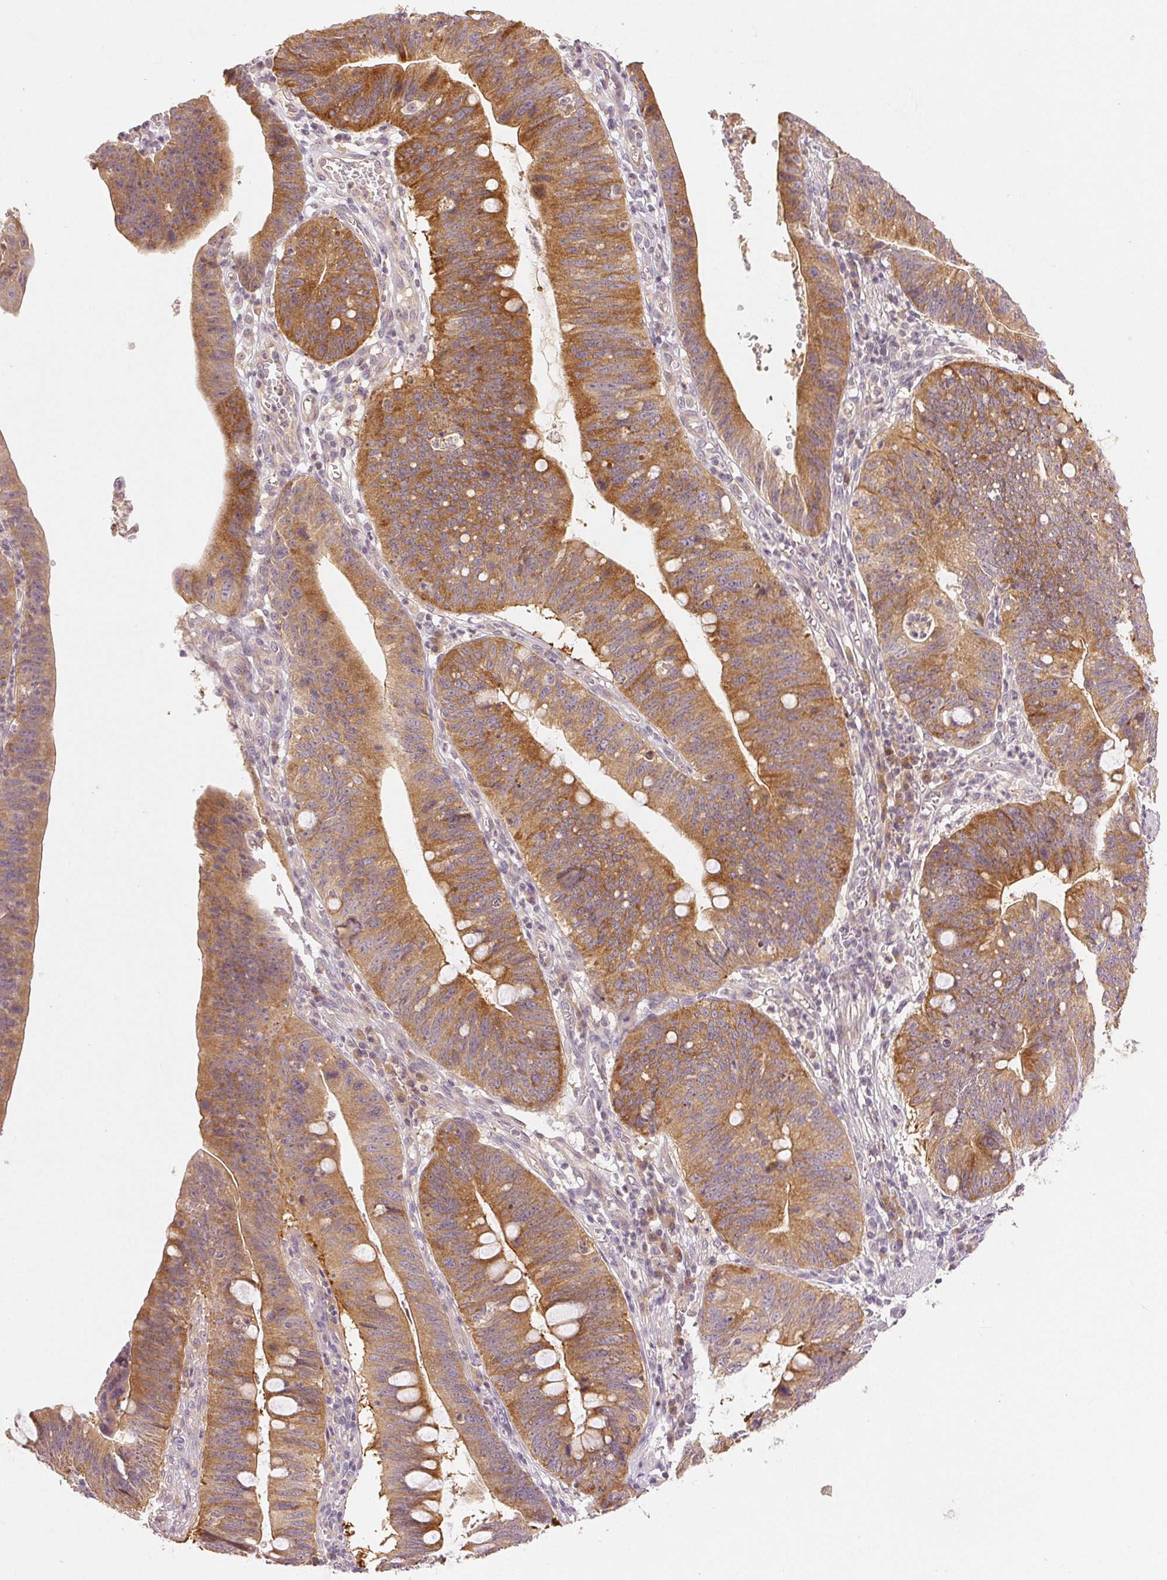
{"staining": {"intensity": "moderate", "quantity": ">75%", "location": "cytoplasmic/membranous"}, "tissue": "stomach cancer", "cell_type": "Tumor cells", "image_type": "cancer", "snomed": [{"axis": "morphology", "description": "Adenocarcinoma, NOS"}, {"axis": "topography", "description": "Stomach"}], "caption": "A brown stain labels moderate cytoplasmic/membranous staining of a protein in stomach cancer tumor cells.", "gene": "YIF1B", "patient": {"sex": "male", "age": 59}}